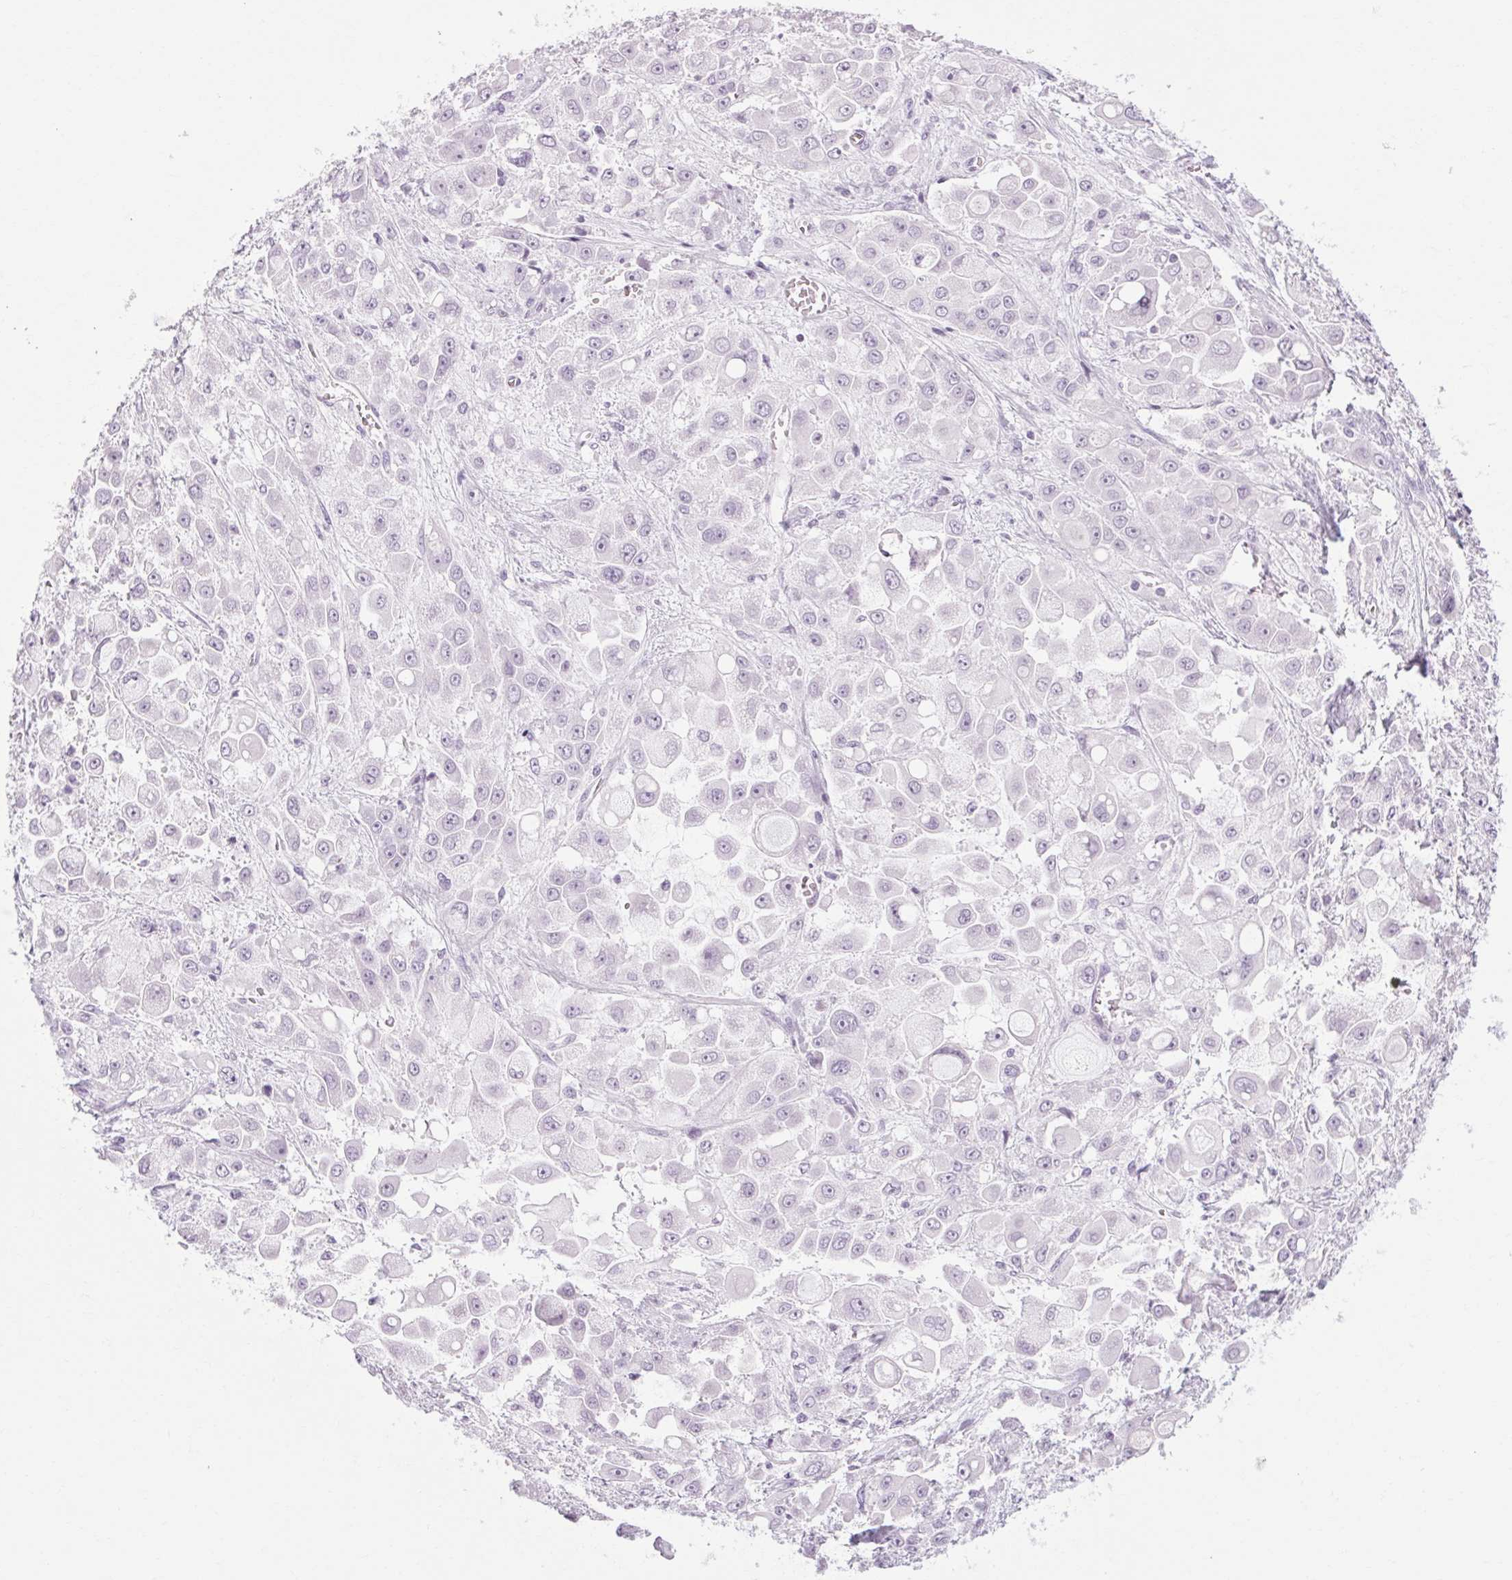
{"staining": {"intensity": "negative", "quantity": "none", "location": "none"}, "tissue": "stomach cancer", "cell_type": "Tumor cells", "image_type": "cancer", "snomed": [{"axis": "morphology", "description": "Adenocarcinoma, NOS"}, {"axis": "topography", "description": "Stomach"}], "caption": "Immunohistochemical staining of human stomach cancer (adenocarcinoma) reveals no significant positivity in tumor cells.", "gene": "POMC", "patient": {"sex": "female", "age": 76}}